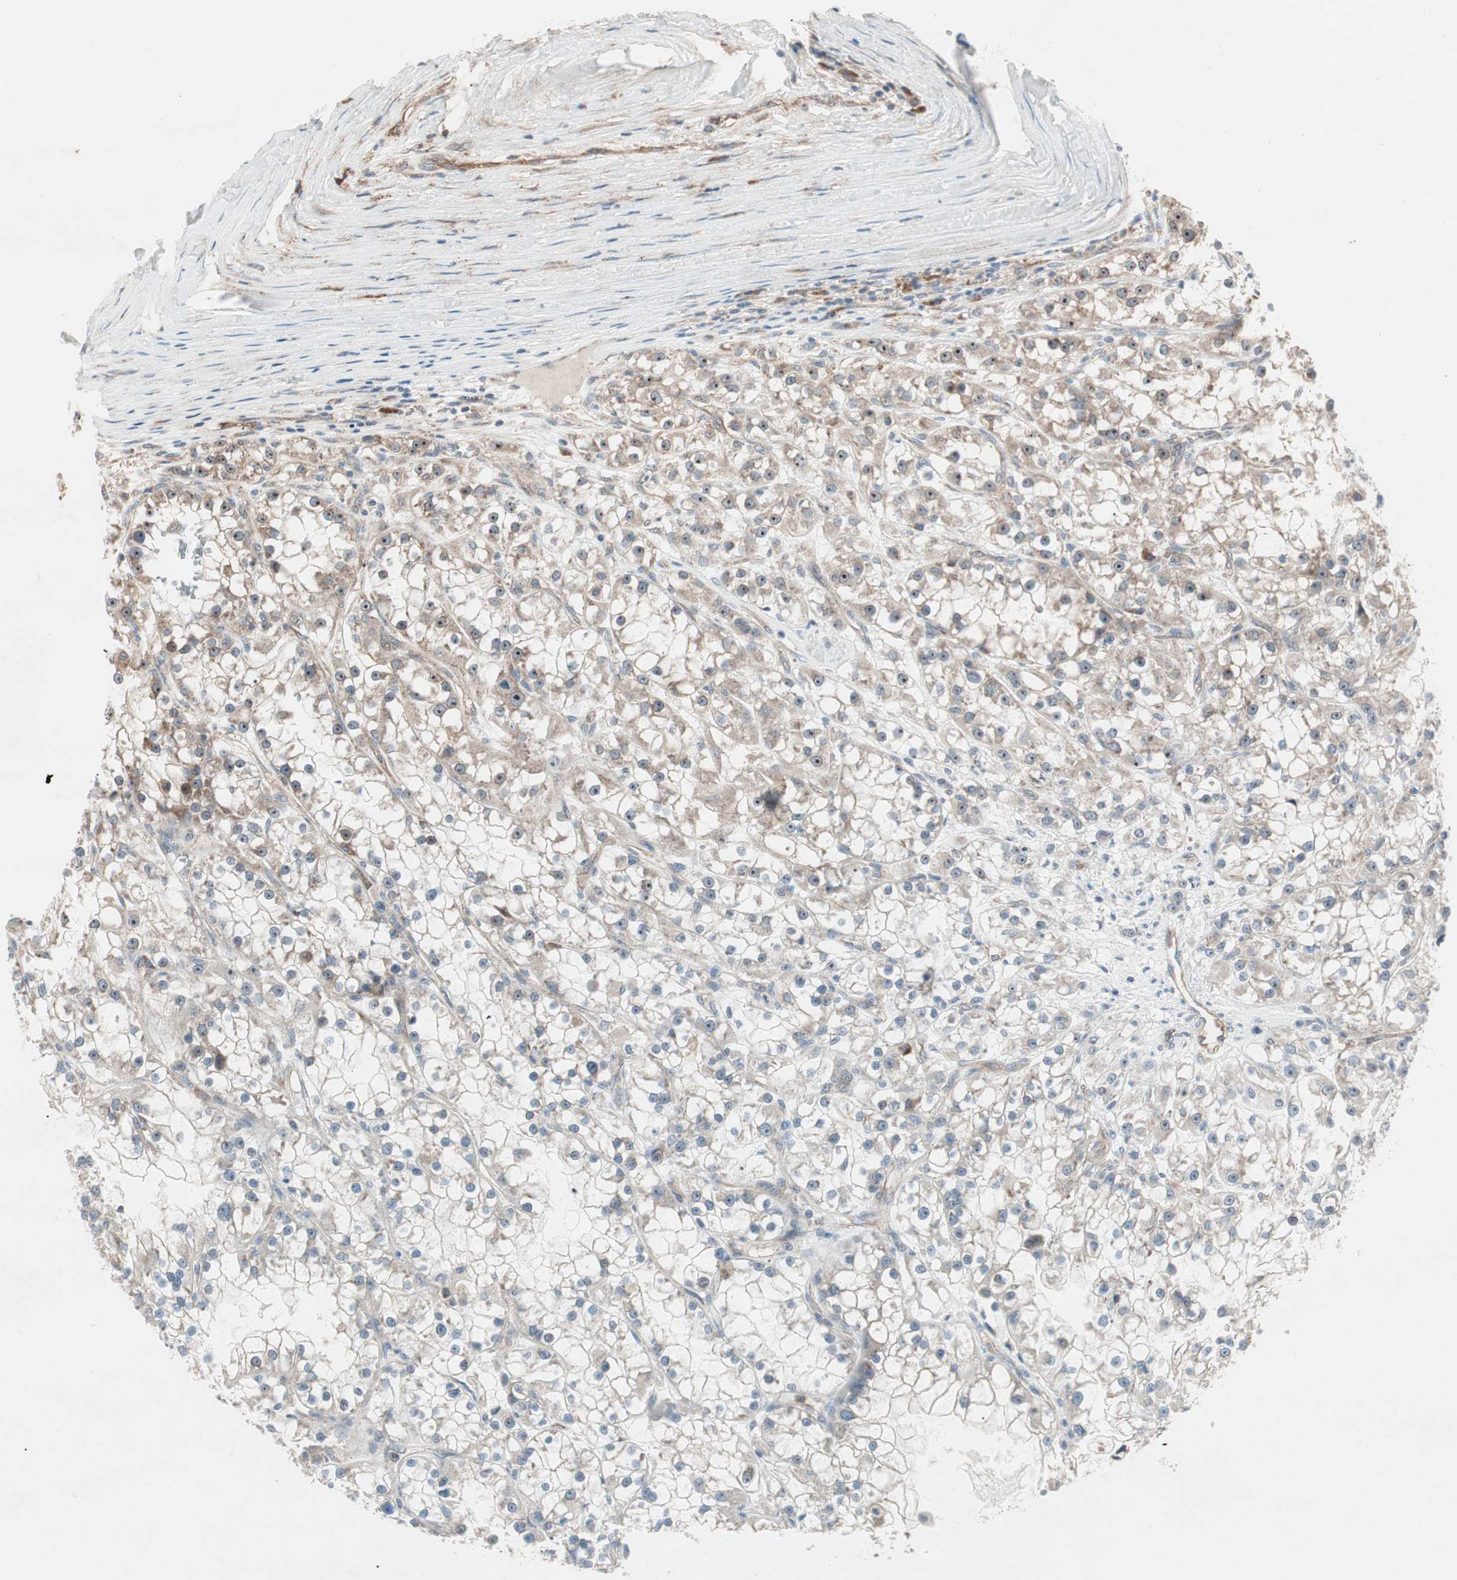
{"staining": {"intensity": "moderate", "quantity": ">75%", "location": "cytoplasmic/membranous"}, "tissue": "renal cancer", "cell_type": "Tumor cells", "image_type": "cancer", "snomed": [{"axis": "morphology", "description": "Adenocarcinoma, NOS"}, {"axis": "topography", "description": "Kidney"}], "caption": "Approximately >75% of tumor cells in human renal adenocarcinoma show moderate cytoplasmic/membranous protein expression as visualized by brown immunohistochemical staining.", "gene": "CCL14", "patient": {"sex": "female", "age": 52}}